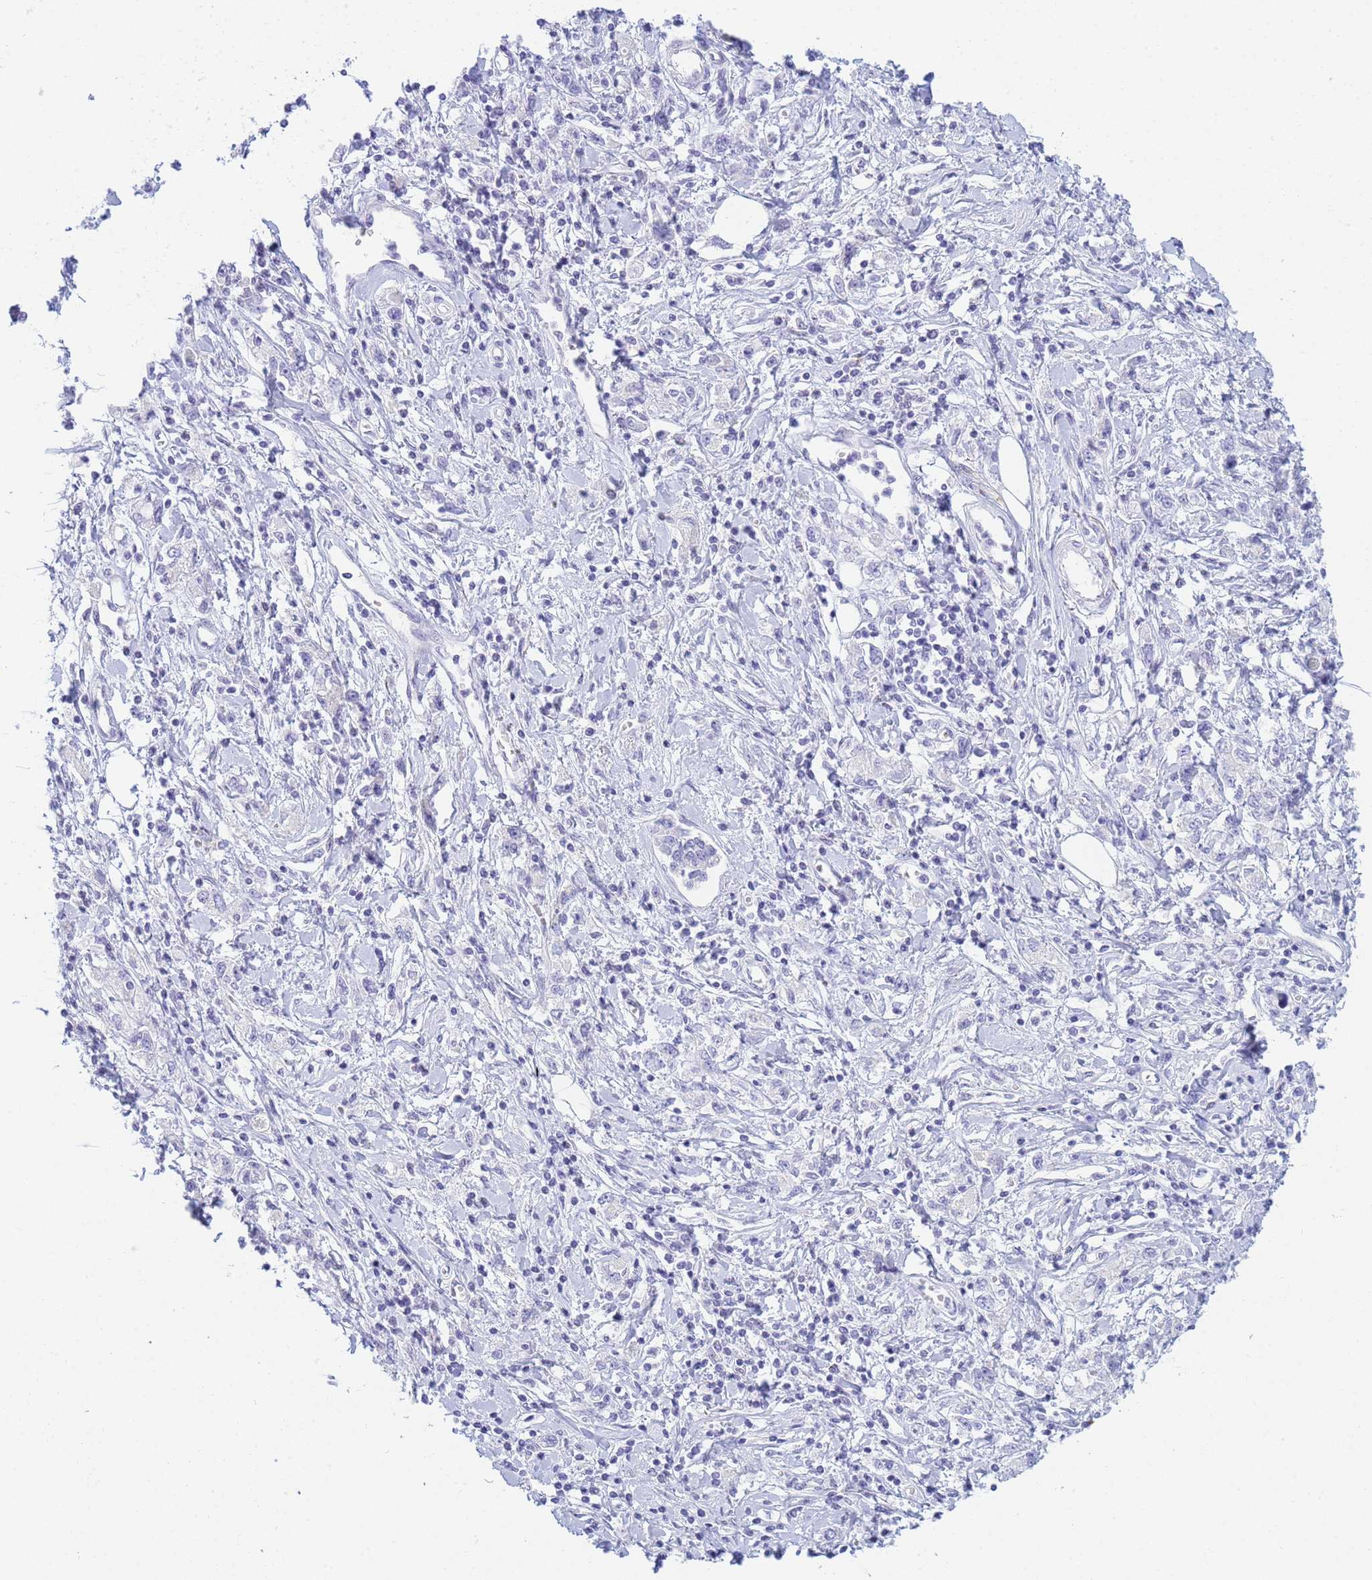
{"staining": {"intensity": "negative", "quantity": "none", "location": "none"}, "tissue": "stomach cancer", "cell_type": "Tumor cells", "image_type": "cancer", "snomed": [{"axis": "morphology", "description": "Adenocarcinoma, NOS"}, {"axis": "topography", "description": "Stomach"}], "caption": "Immunohistochemistry micrograph of neoplastic tissue: human stomach cancer stained with DAB (3,3'-diaminobenzidine) displays no significant protein positivity in tumor cells. The staining was performed using DAB to visualize the protein expression in brown, while the nuclei were stained in blue with hematoxylin (Magnification: 20x).", "gene": "SNX20", "patient": {"sex": "female", "age": 76}}